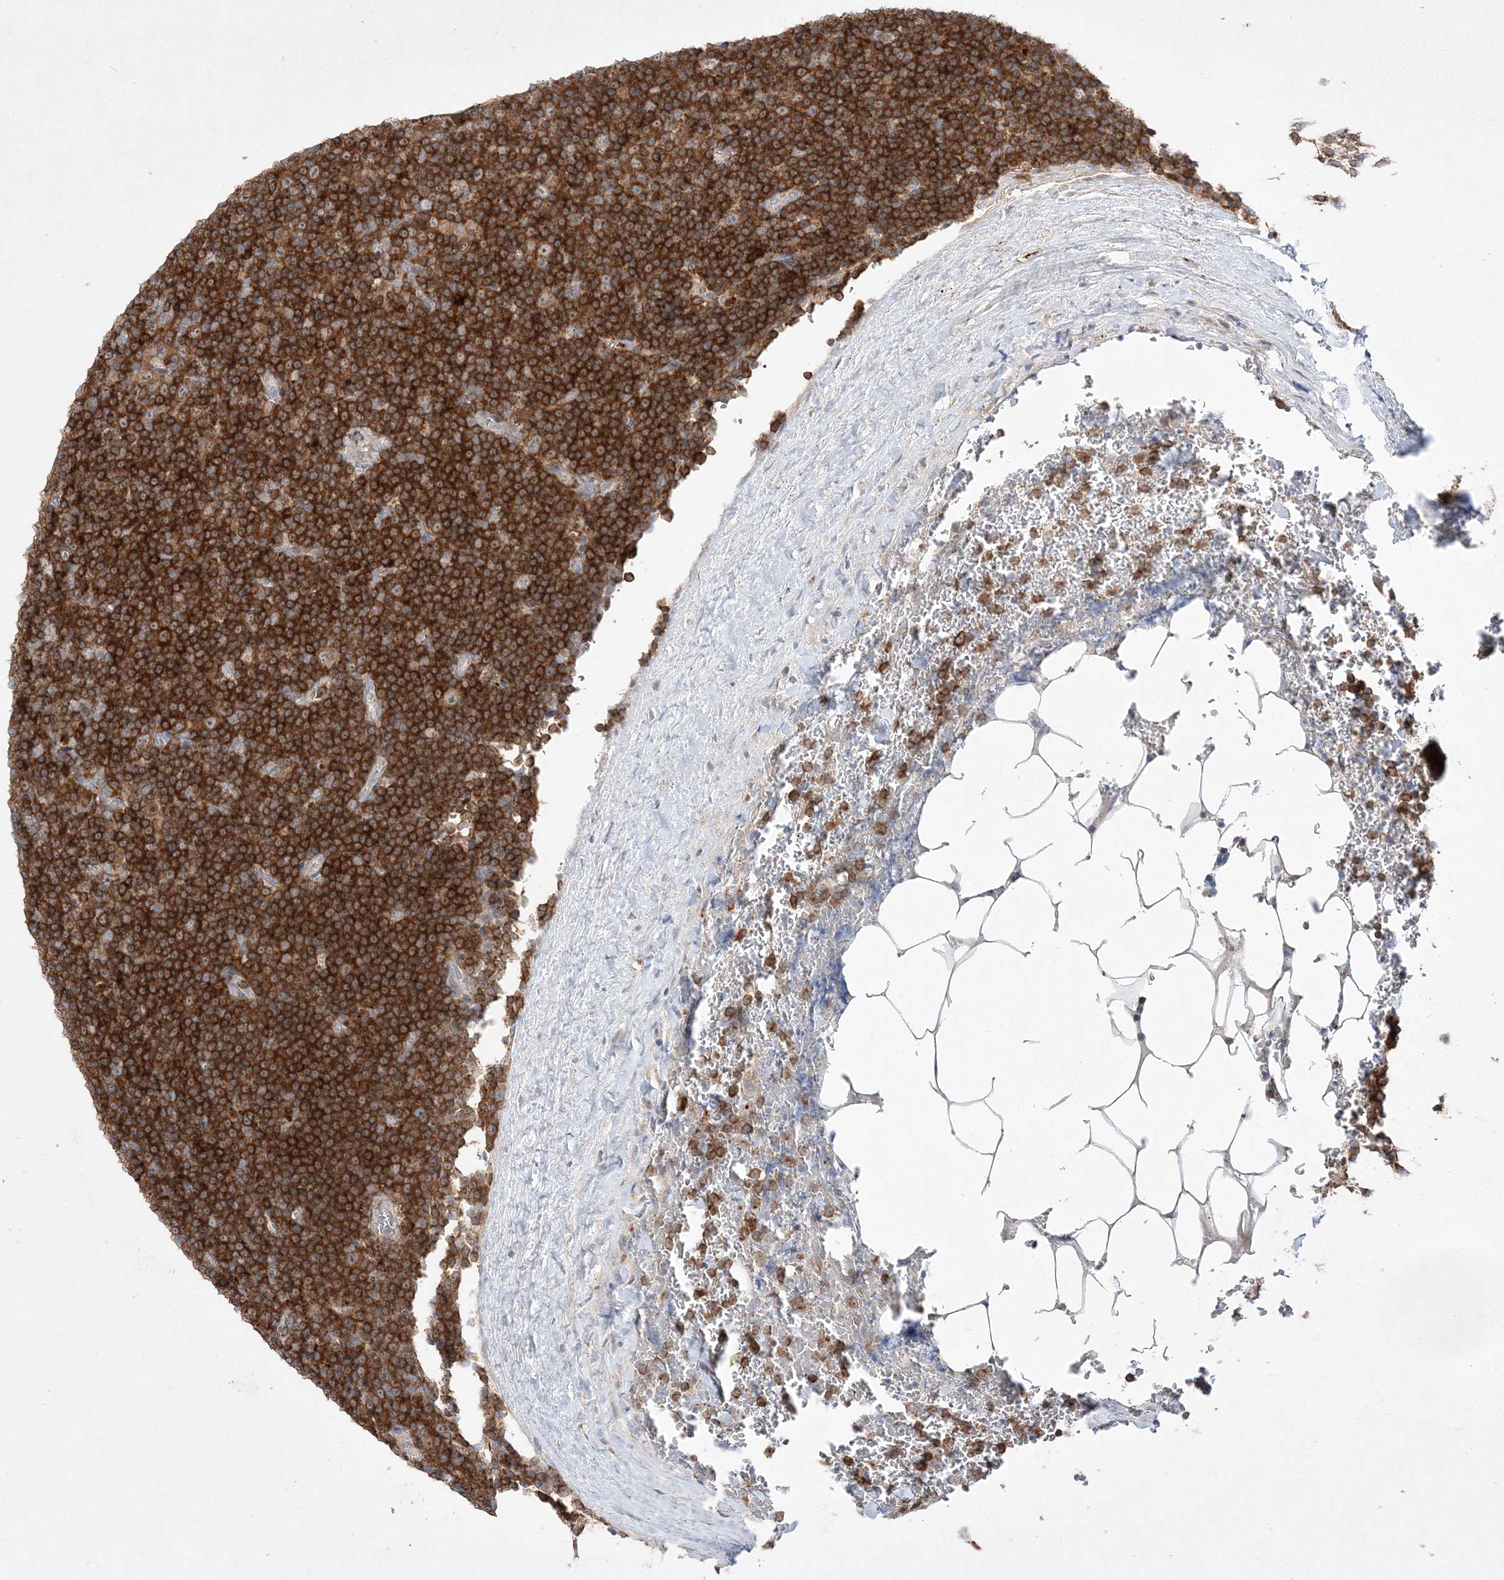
{"staining": {"intensity": "strong", "quantity": ">75%", "location": "cytoplasmic/membranous"}, "tissue": "lymphoma", "cell_type": "Tumor cells", "image_type": "cancer", "snomed": [{"axis": "morphology", "description": "Malignant lymphoma, non-Hodgkin's type, Low grade"}, {"axis": "topography", "description": "Lymph node"}], "caption": "A photomicrograph of human low-grade malignant lymphoma, non-Hodgkin's type stained for a protein reveals strong cytoplasmic/membranous brown staining in tumor cells.", "gene": "CLNK", "patient": {"sex": "female", "age": 67}}